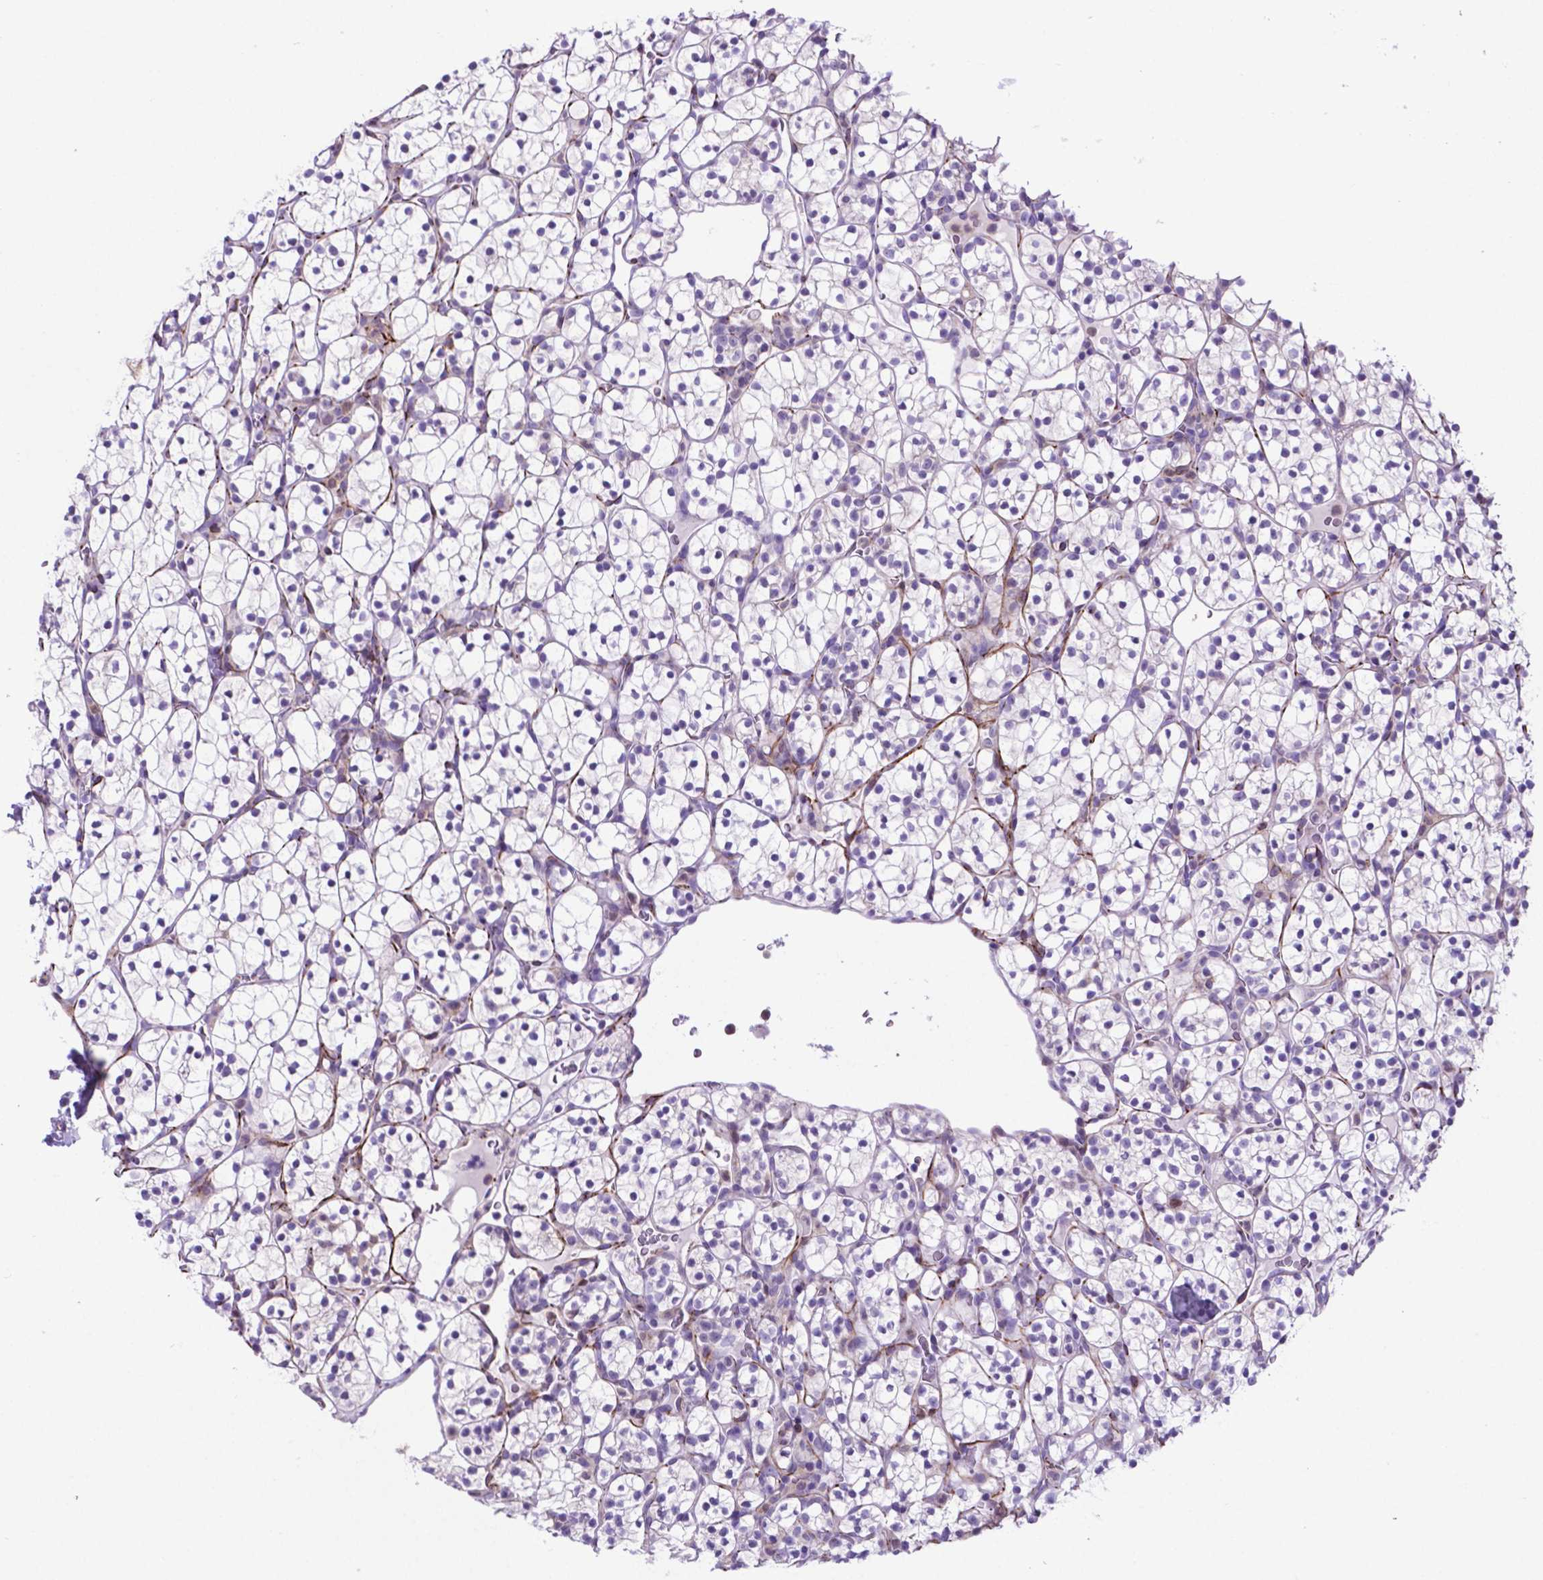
{"staining": {"intensity": "negative", "quantity": "none", "location": "none"}, "tissue": "renal cancer", "cell_type": "Tumor cells", "image_type": "cancer", "snomed": [{"axis": "morphology", "description": "Adenocarcinoma, NOS"}, {"axis": "topography", "description": "Kidney"}], "caption": "This is an IHC photomicrograph of human adenocarcinoma (renal). There is no positivity in tumor cells.", "gene": "LZTR1", "patient": {"sex": "female", "age": 89}}